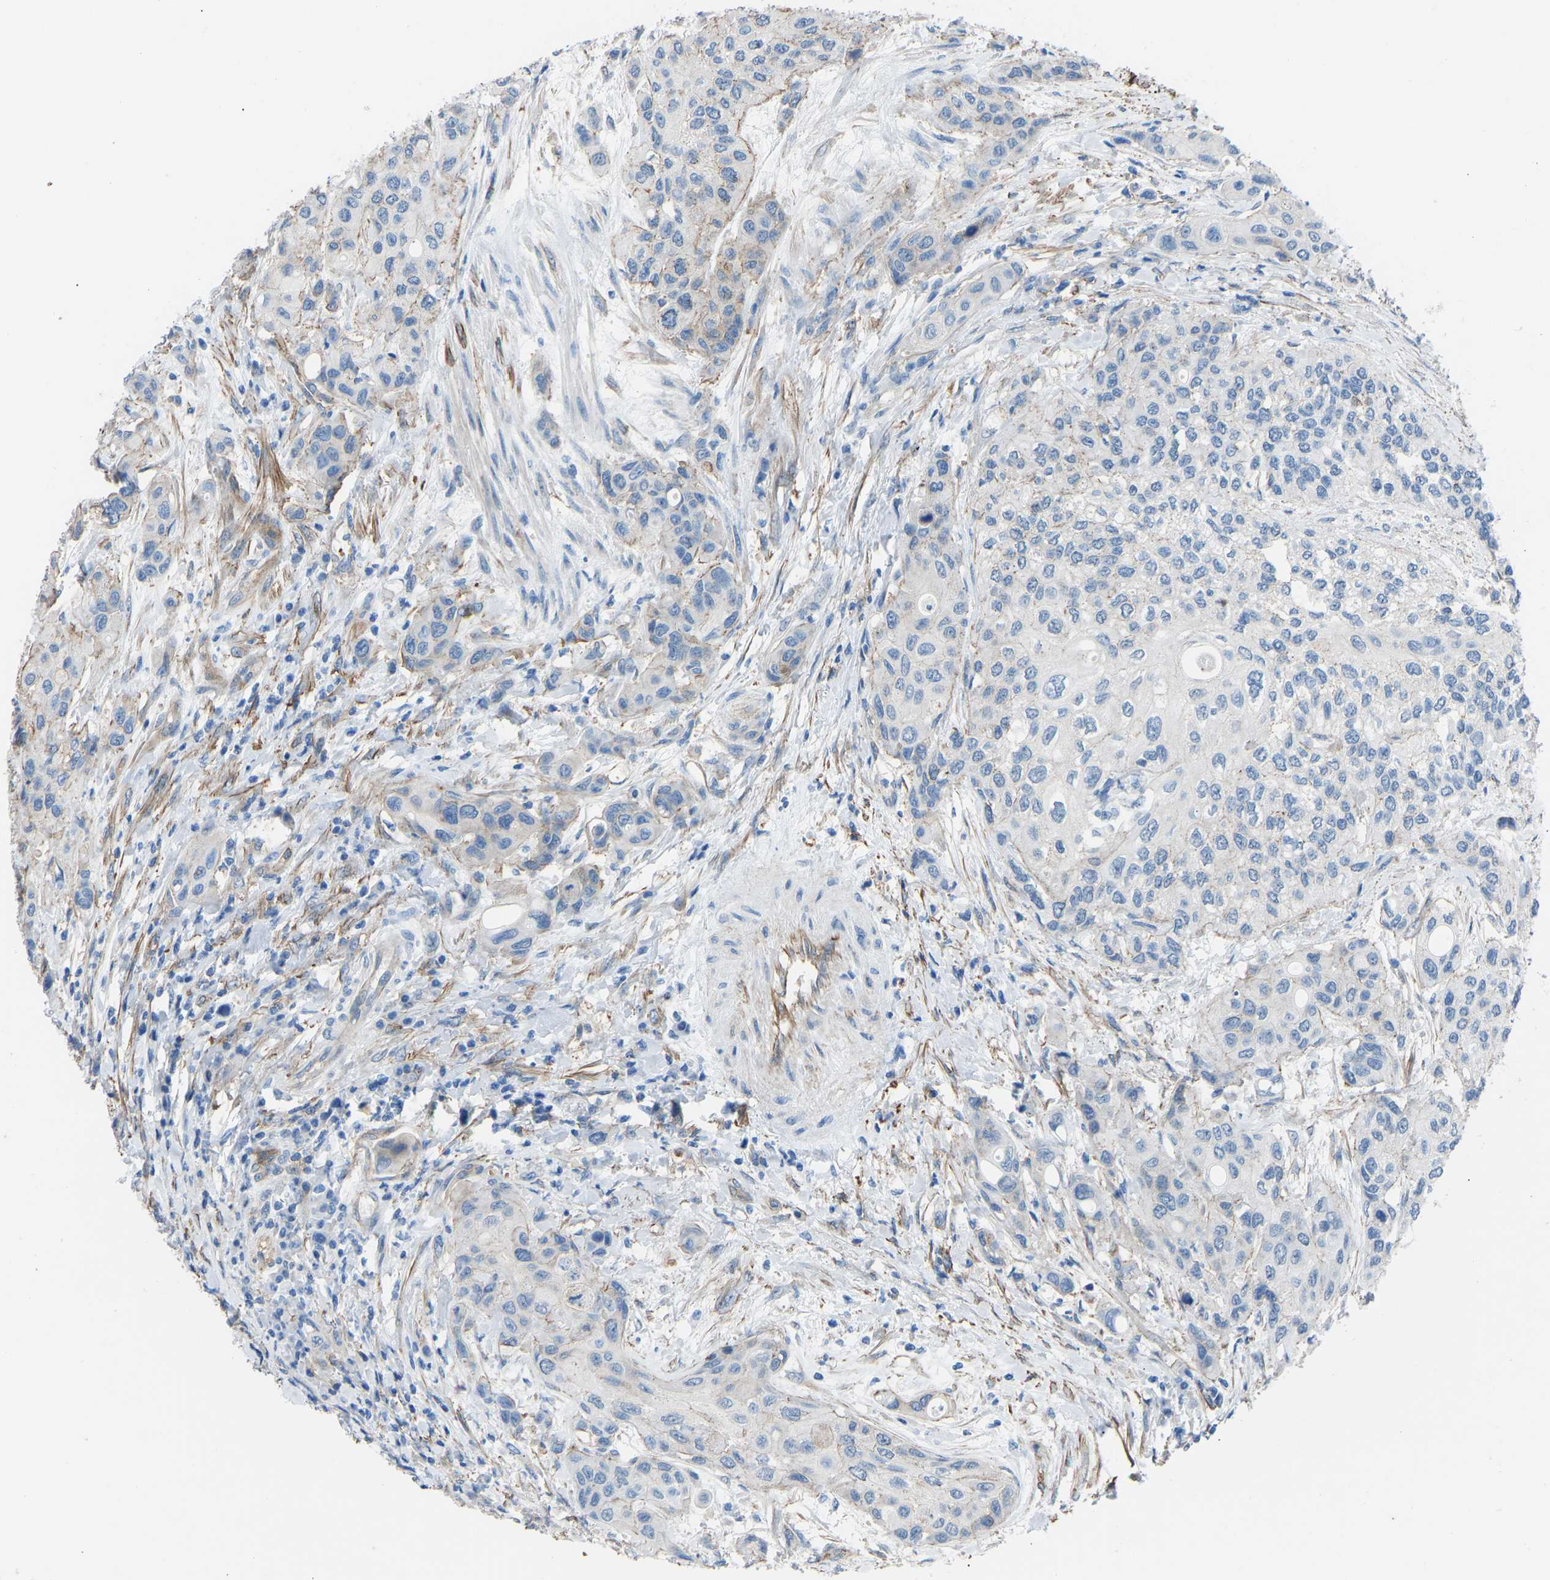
{"staining": {"intensity": "weak", "quantity": "25%-75%", "location": "cytoplasmic/membranous"}, "tissue": "urothelial cancer", "cell_type": "Tumor cells", "image_type": "cancer", "snomed": [{"axis": "morphology", "description": "Urothelial carcinoma, High grade"}, {"axis": "topography", "description": "Urinary bladder"}], "caption": "DAB immunohistochemical staining of human urothelial carcinoma (high-grade) shows weak cytoplasmic/membranous protein expression in approximately 25%-75% of tumor cells.", "gene": "MYH10", "patient": {"sex": "female", "age": 56}}